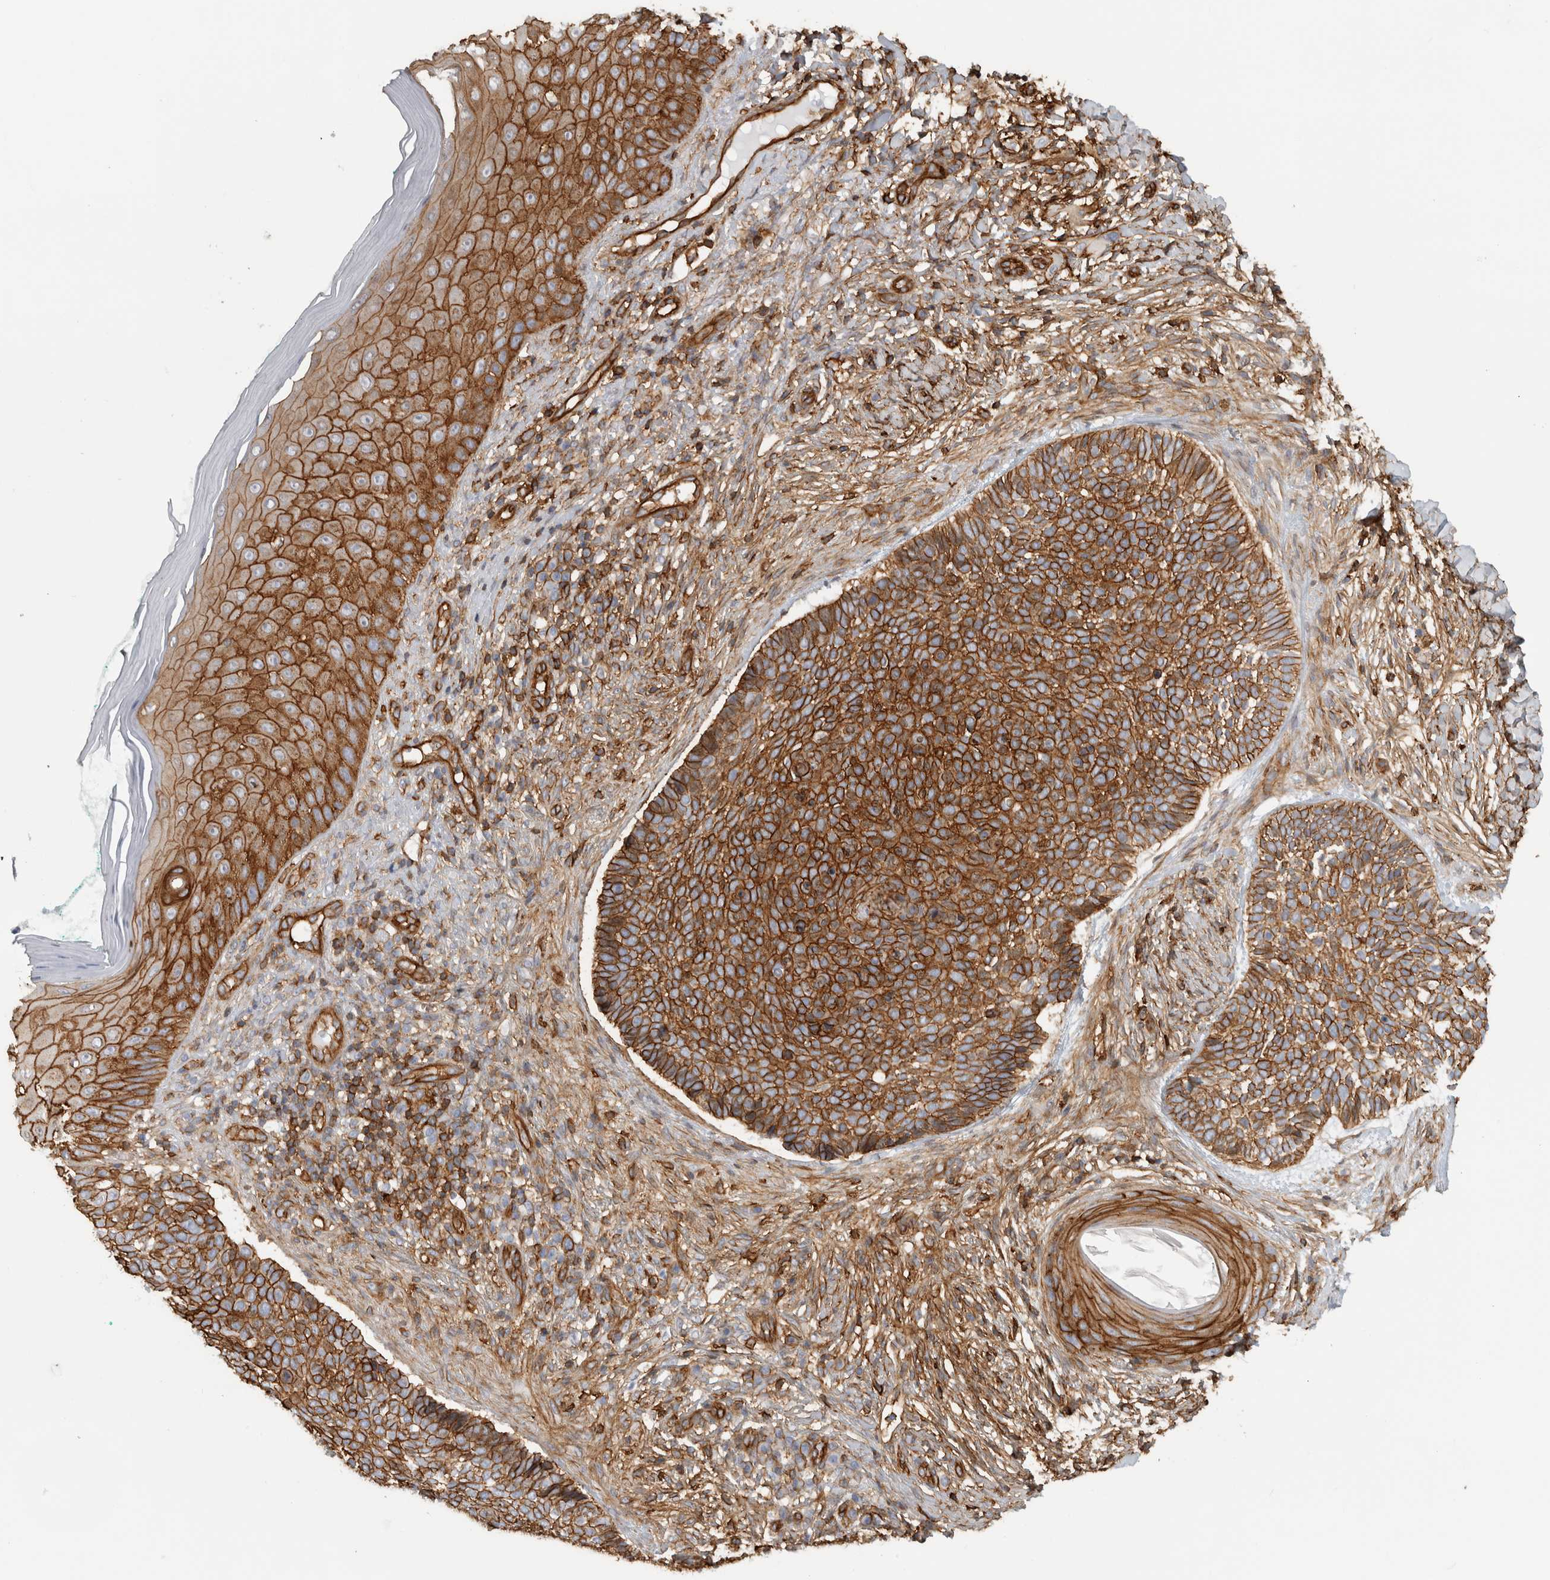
{"staining": {"intensity": "strong", "quantity": ">75%", "location": "cytoplasmic/membranous"}, "tissue": "skin cancer", "cell_type": "Tumor cells", "image_type": "cancer", "snomed": [{"axis": "morphology", "description": "Normal tissue, NOS"}, {"axis": "morphology", "description": "Basal cell carcinoma"}, {"axis": "topography", "description": "Skin"}], "caption": "Protein expression analysis of basal cell carcinoma (skin) displays strong cytoplasmic/membranous expression in approximately >75% of tumor cells.", "gene": "AHNAK", "patient": {"sex": "male", "age": 67}}